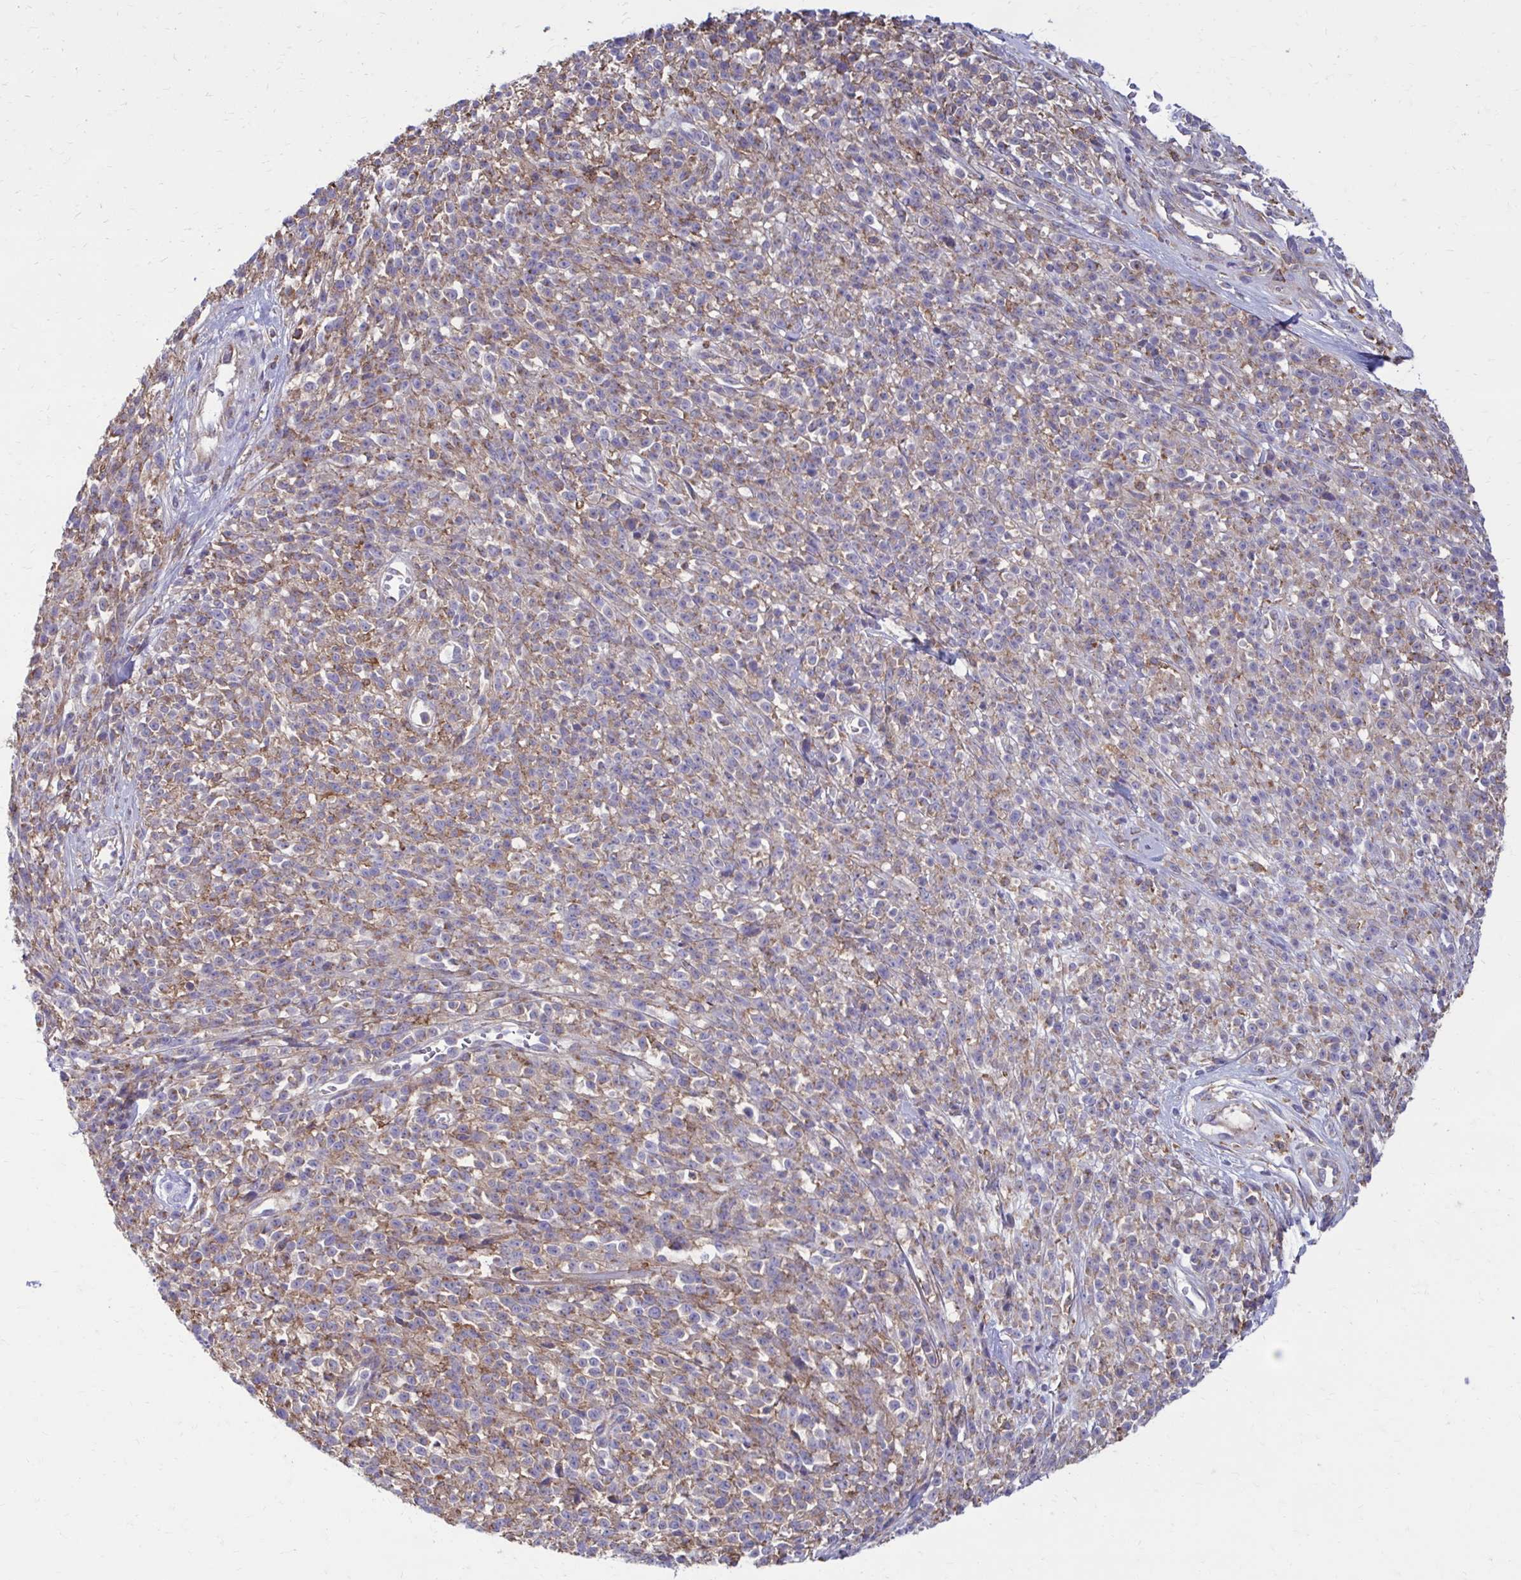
{"staining": {"intensity": "negative", "quantity": "none", "location": "none"}, "tissue": "melanoma", "cell_type": "Tumor cells", "image_type": "cancer", "snomed": [{"axis": "morphology", "description": "Malignant melanoma, NOS"}, {"axis": "topography", "description": "Skin"}, {"axis": "topography", "description": "Skin of trunk"}], "caption": "A micrograph of human melanoma is negative for staining in tumor cells.", "gene": "CLTA", "patient": {"sex": "male", "age": 74}}